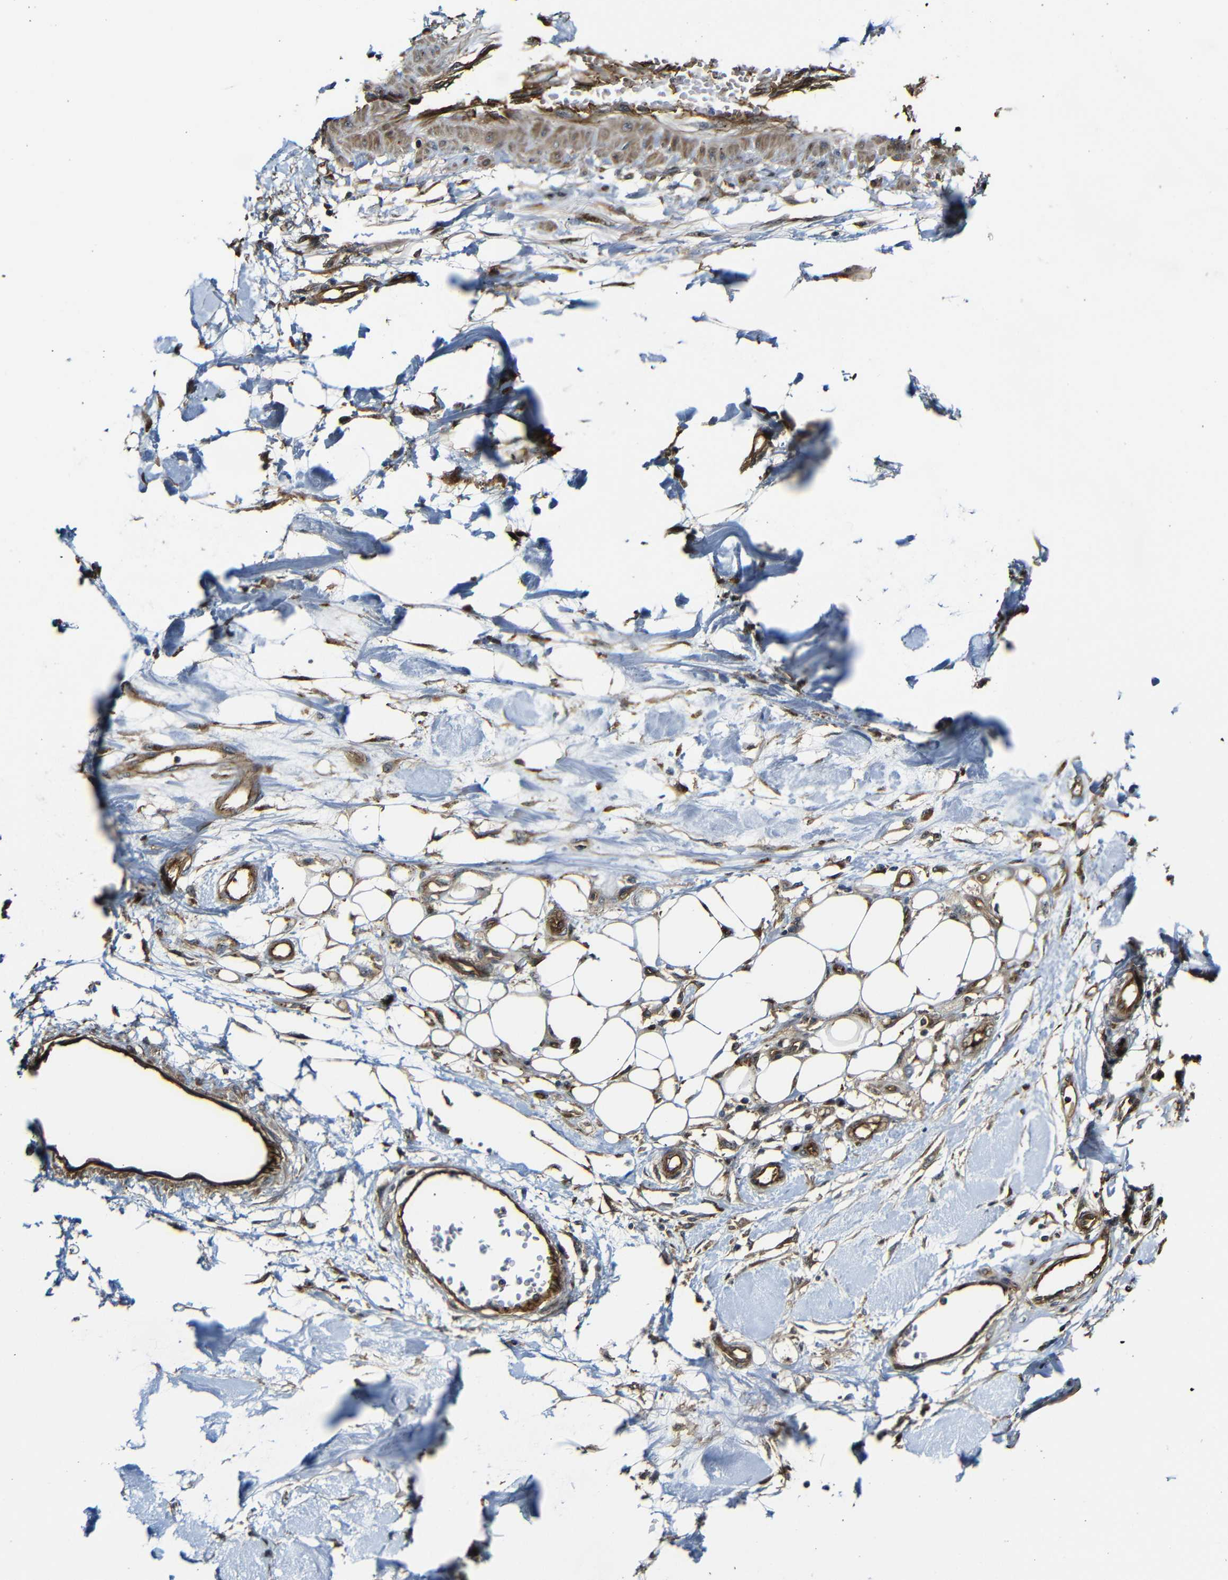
{"staining": {"intensity": "moderate", "quantity": ">75%", "location": "cytoplasmic/membranous"}, "tissue": "adipose tissue", "cell_type": "Adipocytes", "image_type": "normal", "snomed": [{"axis": "morphology", "description": "Normal tissue, NOS"}, {"axis": "morphology", "description": "Squamous cell carcinoma, NOS"}, {"axis": "topography", "description": "Skin"}, {"axis": "topography", "description": "Peripheral nerve tissue"}], "caption": "This photomicrograph reveals IHC staining of benign human adipose tissue, with medium moderate cytoplasmic/membranous staining in about >75% of adipocytes.", "gene": "RELL1", "patient": {"sex": "male", "age": 83}}